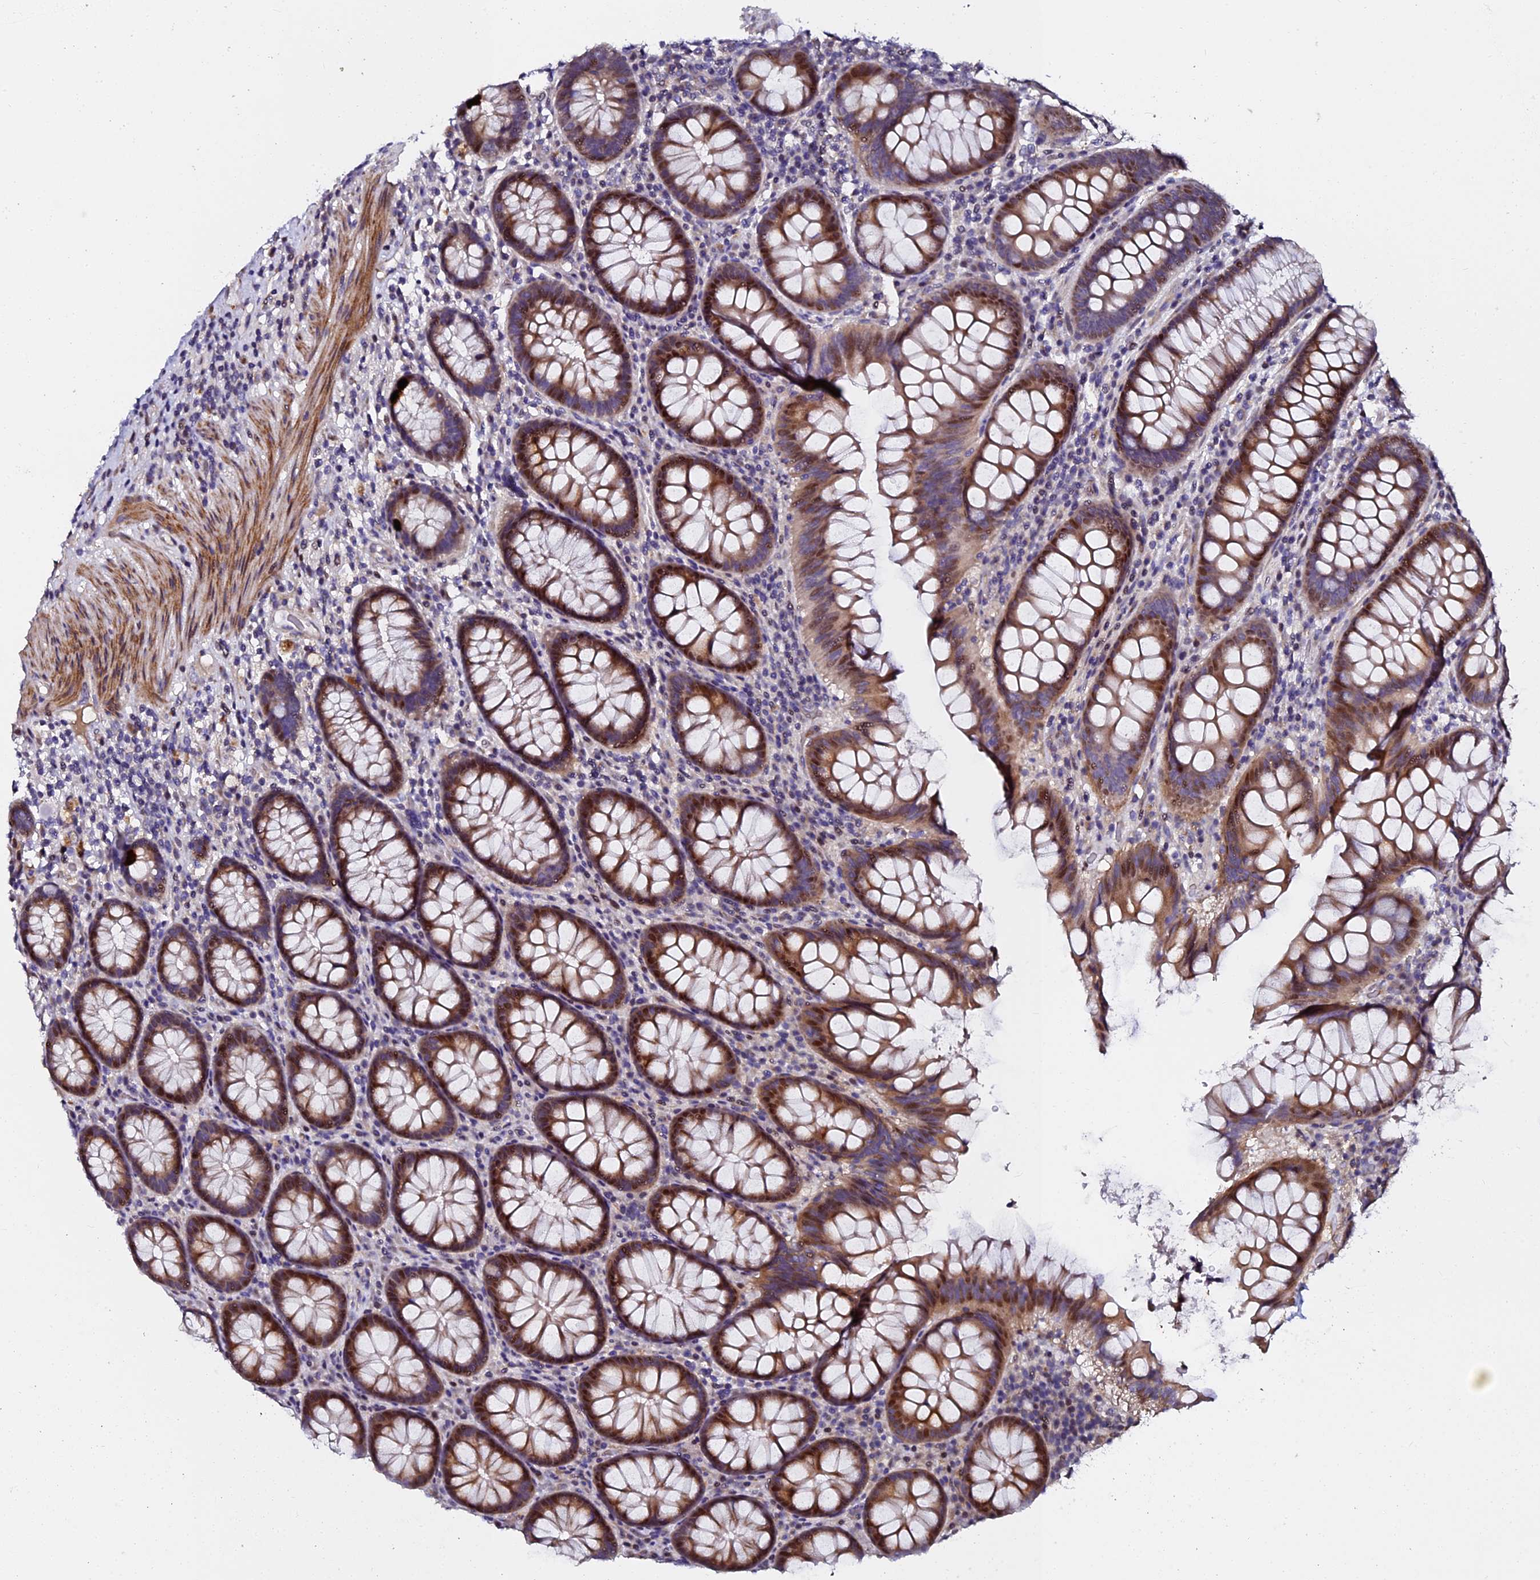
{"staining": {"intensity": "moderate", "quantity": ">75%", "location": "cytoplasmic/membranous,nuclear"}, "tissue": "colon", "cell_type": "Glandular cells", "image_type": "normal", "snomed": [{"axis": "morphology", "description": "Normal tissue, NOS"}, {"axis": "topography", "description": "Colon"}], "caption": "An image showing moderate cytoplasmic/membranous,nuclear expression in approximately >75% of glandular cells in unremarkable colon, as visualized by brown immunohistochemical staining.", "gene": "GPN3", "patient": {"sex": "female", "age": 79}}